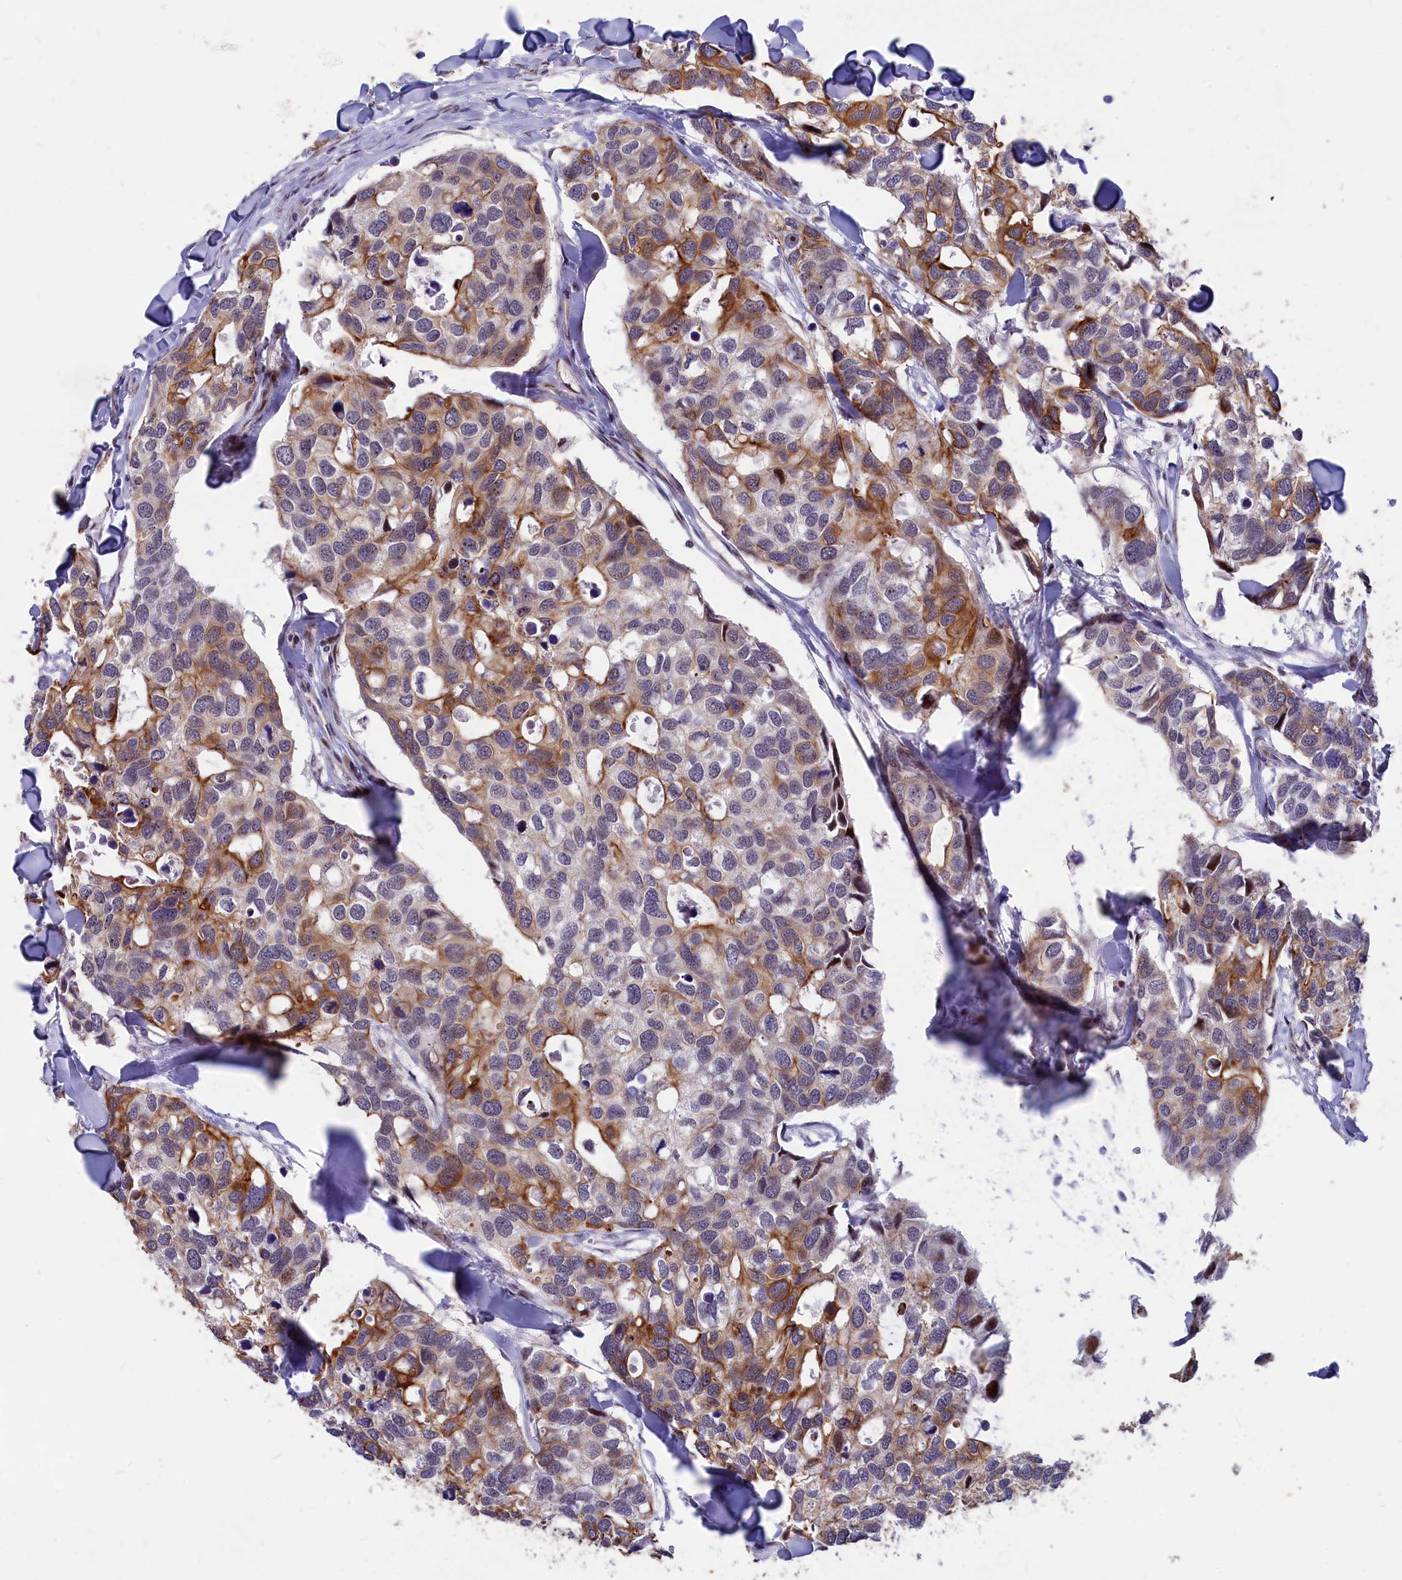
{"staining": {"intensity": "strong", "quantity": "<25%", "location": "cytoplasmic/membranous"}, "tissue": "breast cancer", "cell_type": "Tumor cells", "image_type": "cancer", "snomed": [{"axis": "morphology", "description": "Duct carcinoma"}, {"axis": "topography", "description": "Breast"}], "caption": "Intraductal carcinoma (breast) was stained to show a protein in brown. There is medium levels of strong cytoplasmic/membranous positivity in approximately <25% of tumor cells.", "gene": "ANKRD34B", "patient": {"sex": "female", "age": 83}}